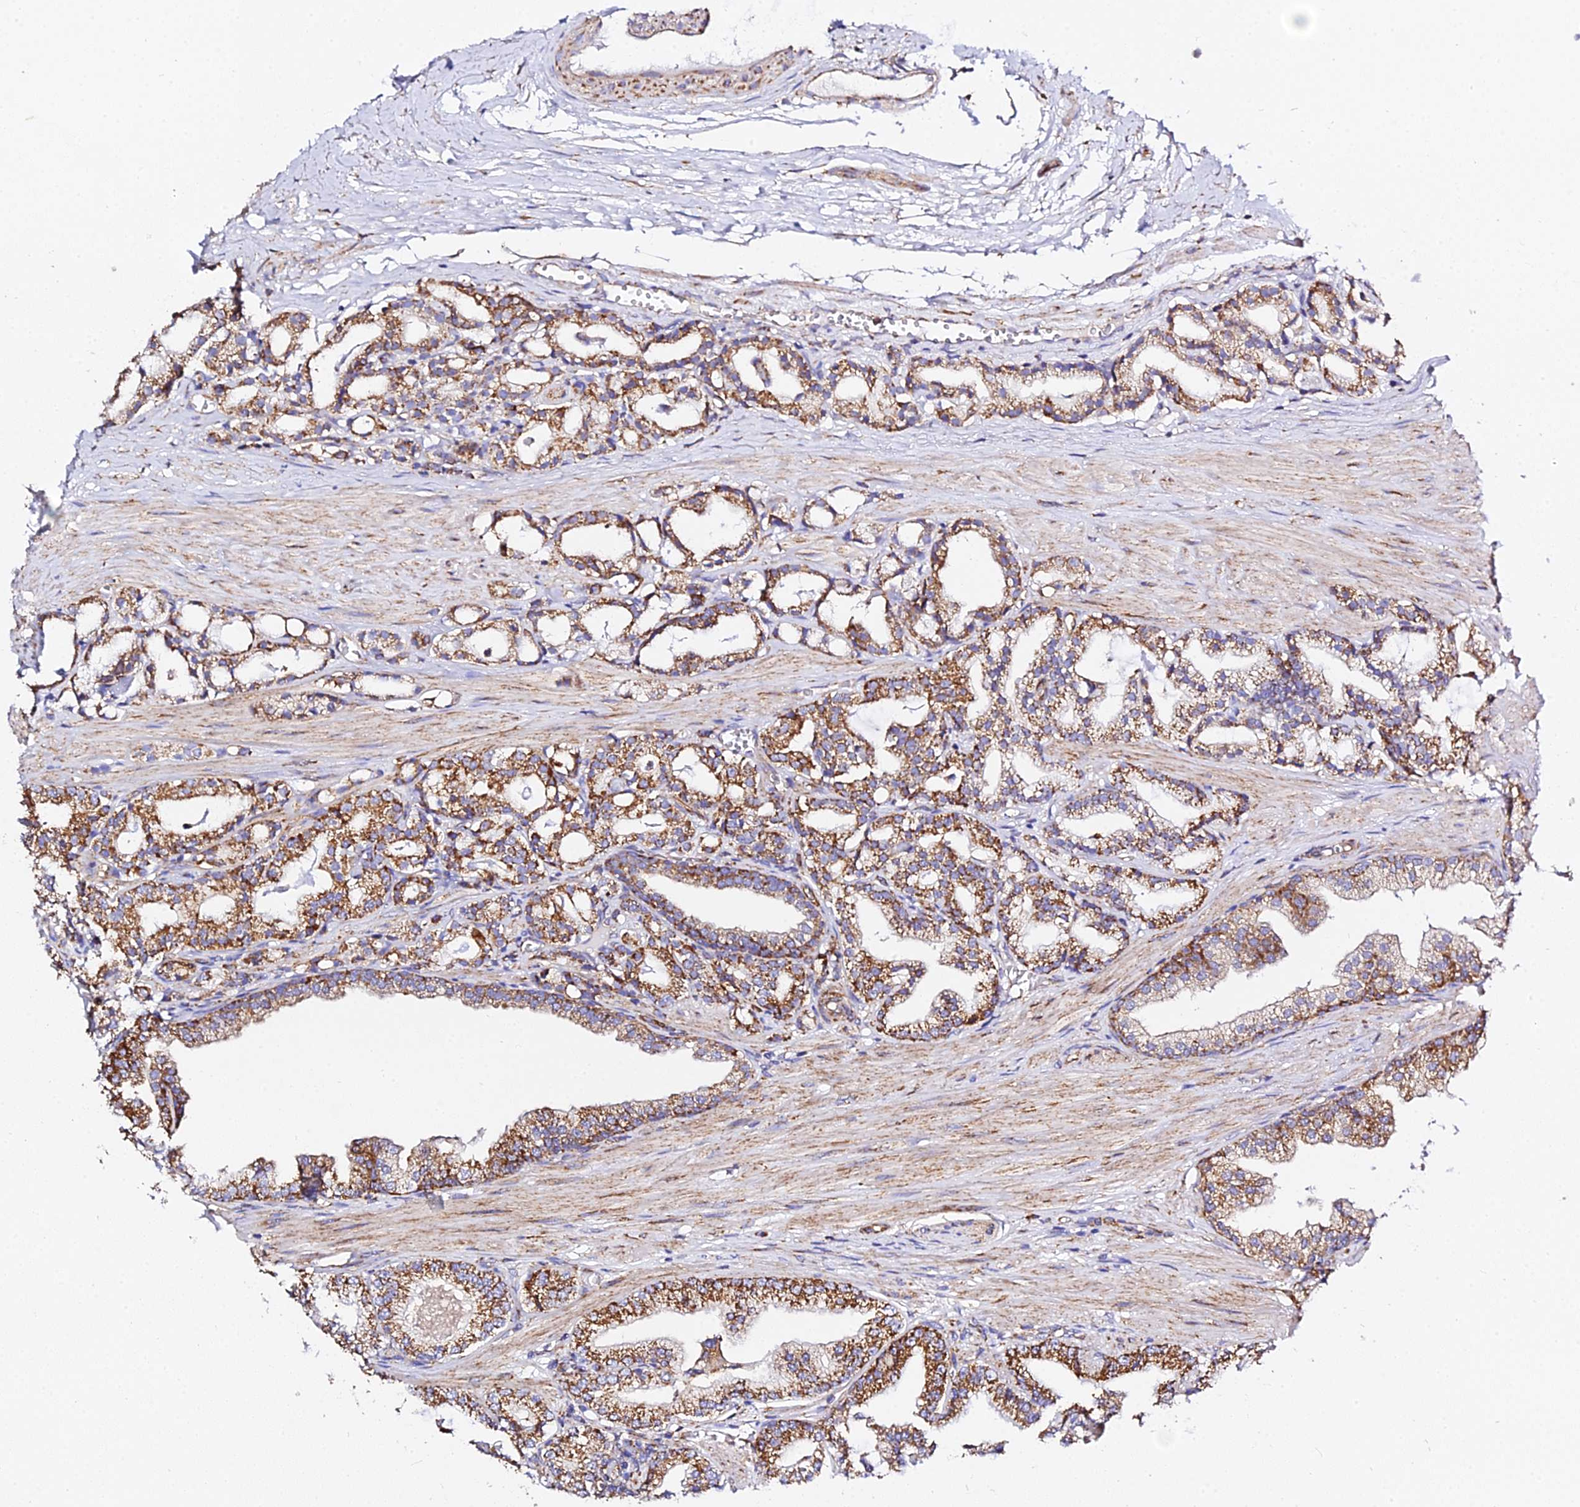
{"staining": {"intensity": "strong", "quantity": "25%-75%", "location": "cytoplasmic/membranous"}, "tissue": "prostate cancer", "cell_type": "Tumor cells", "image_type": "cancer", "snomed": [{"axis": "morphology", "description": "Adenocarcinoma, High grade"}, {"axis": "topography", "description": "Prostate"}], "caption": "This is a photomicrograph of immunohistochemistry (IHC) staining of prostate cancer (high-grade adenocarcinoma), which shows strong staining in the cytoplasmic/membranous of tumor cells.", "gene": "ZNF573", "patient": {"sex": "male", "age": 71}}